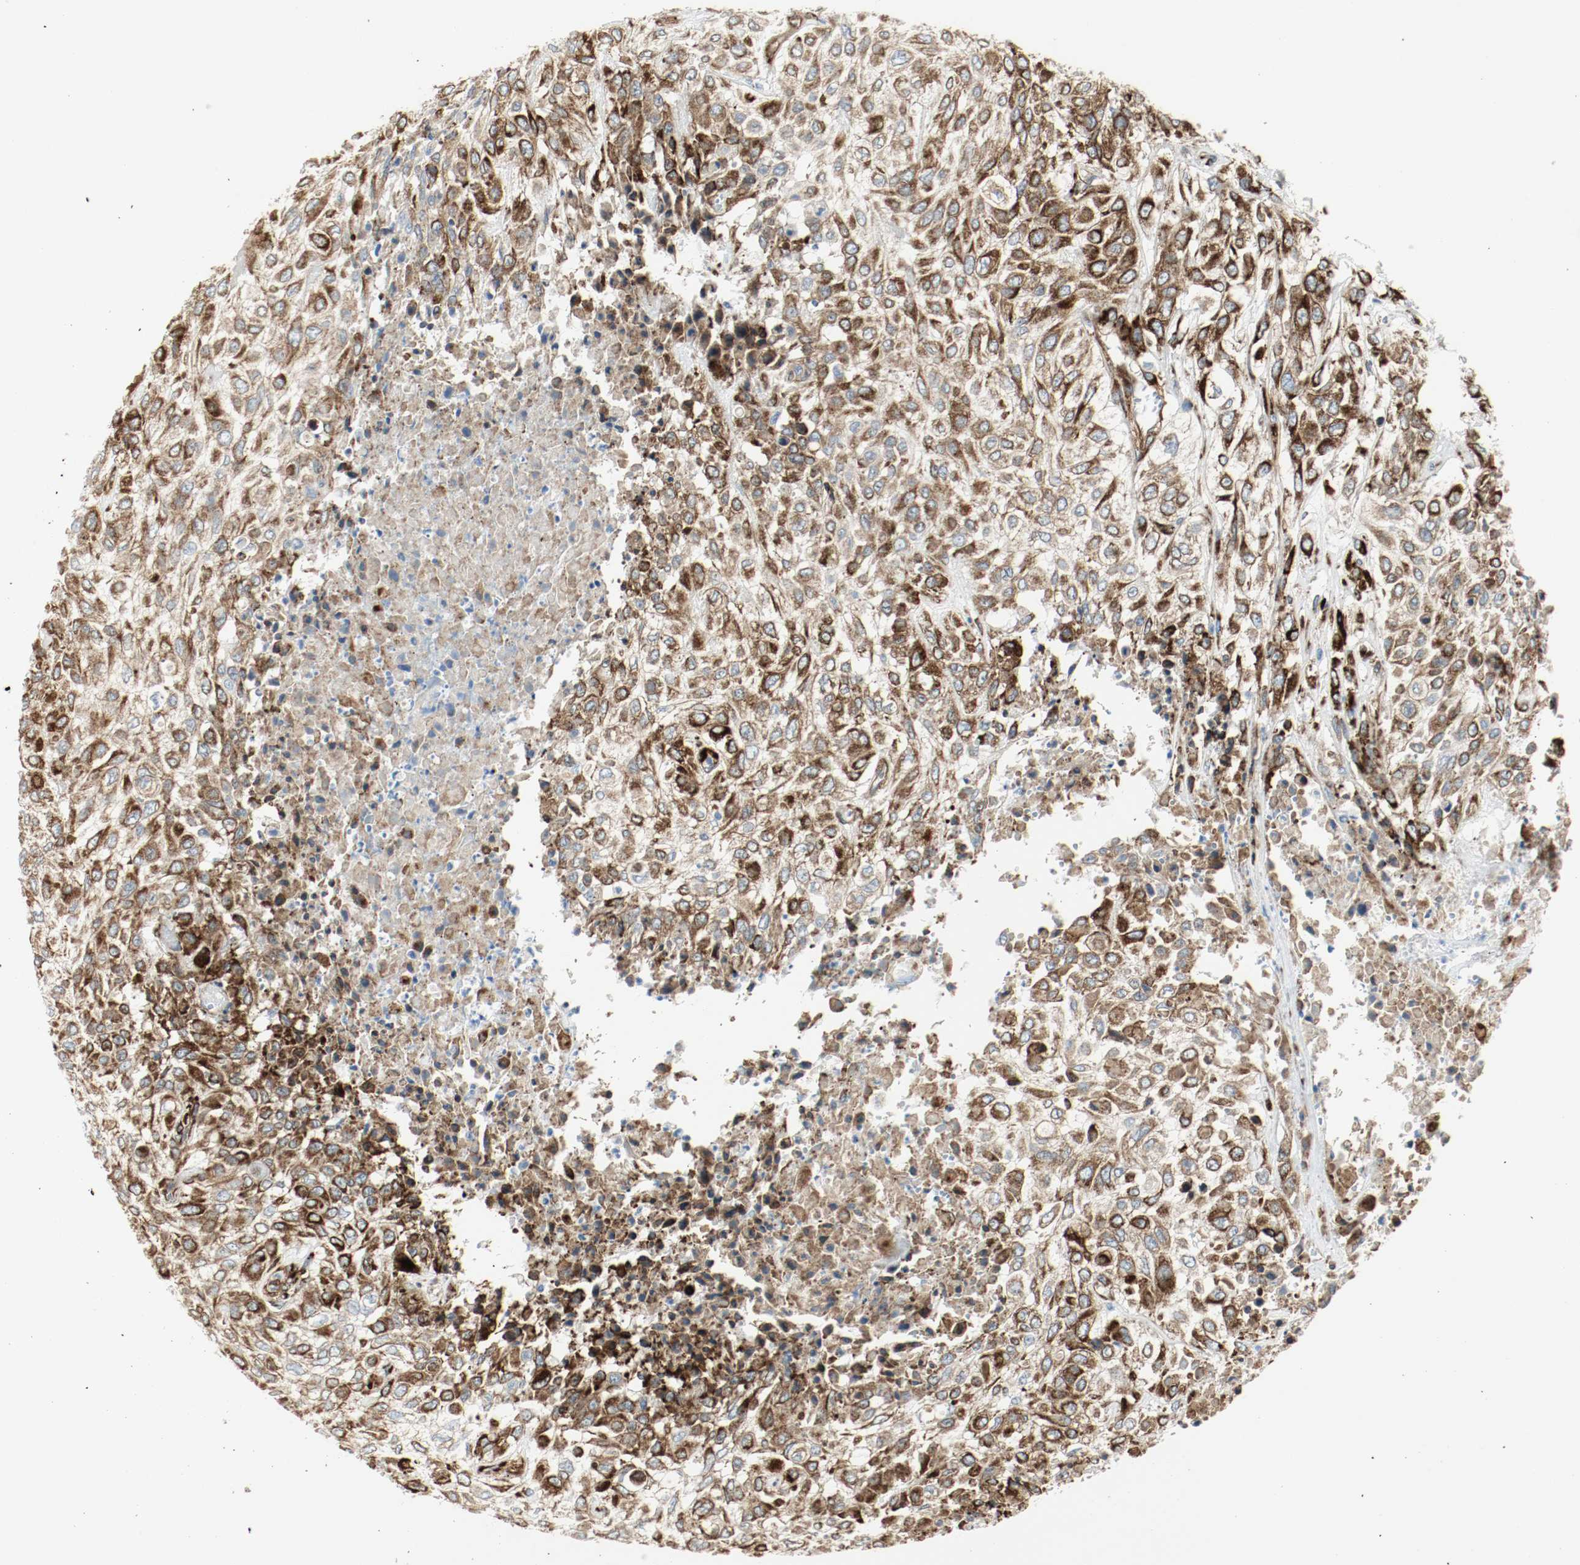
{"staining": {"intensity": "strong", "quantity": ">75%", "location": "cytoplasmic/membranous"}, "tissue": "urothelial cancer", "cell_type": "Tumor cells", "image_type": "cancer", "snomed": [{"axis": "morphology", "description": "Urothelial carcinoma, High grade"}, {"axis": "topography", "description": "Urinary bladder"}], "caption": "An image of human urothelial cancer stained for a protein exhibits strong cytoplasmic/membranous brown staining in tumor cells.", "gene": "LAMB1", "patient": {"sex": "male", "age": 57}}